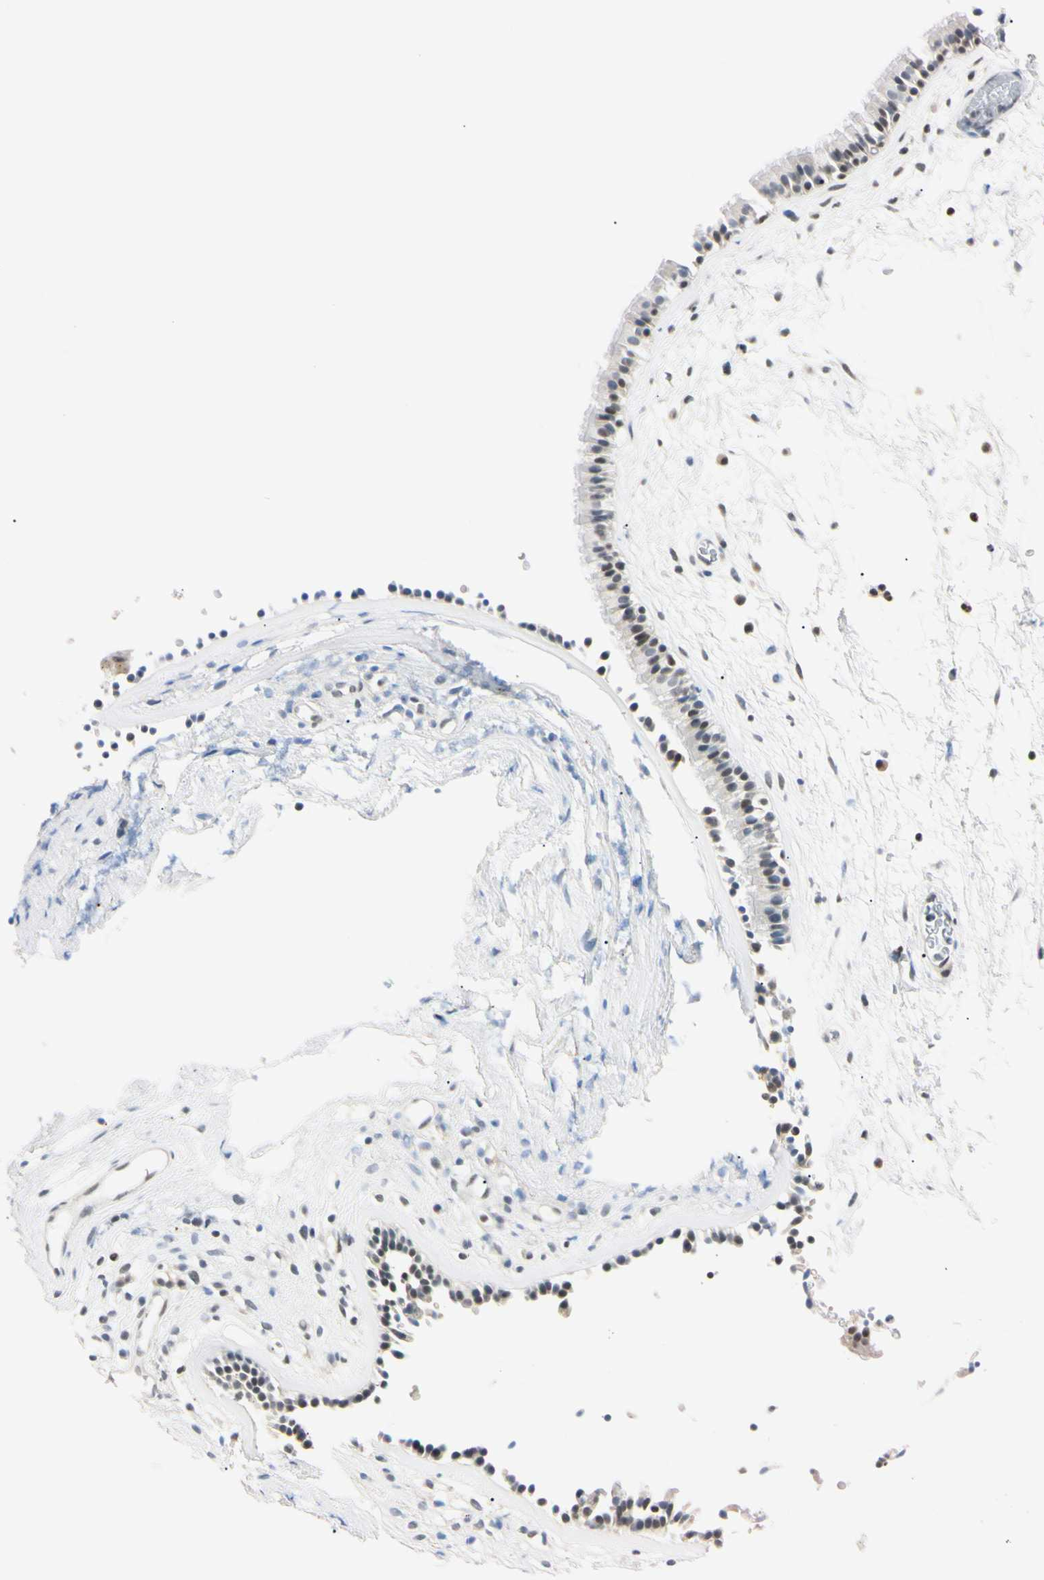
{"staining": {"intensity": "moderate", "quantity": ">75%", "location": "nuclear"}, "tissue": "nasopharynx", "cell_type": "Respiratory epithelial cells", "image_type": "normal", "snomed": [{"axis": "morphology", "description": "Normal tissue, NOS"}, {"axis": "morphology", "description": "Inflammation, NOS"}, {"axis": "topography", "description": "Nasopharynx"}], "caption": "Immunohistochemical staining of benign human nasopharynx exhibits medium levels of moderate nuclear positivity in approximately >75% of respiratory epithelial cells. (brown staining indicates protein expression, while blue staining denotes nuclei).", "gene": "C1orf174", "patient": {"sex": "male", "age": 48}}